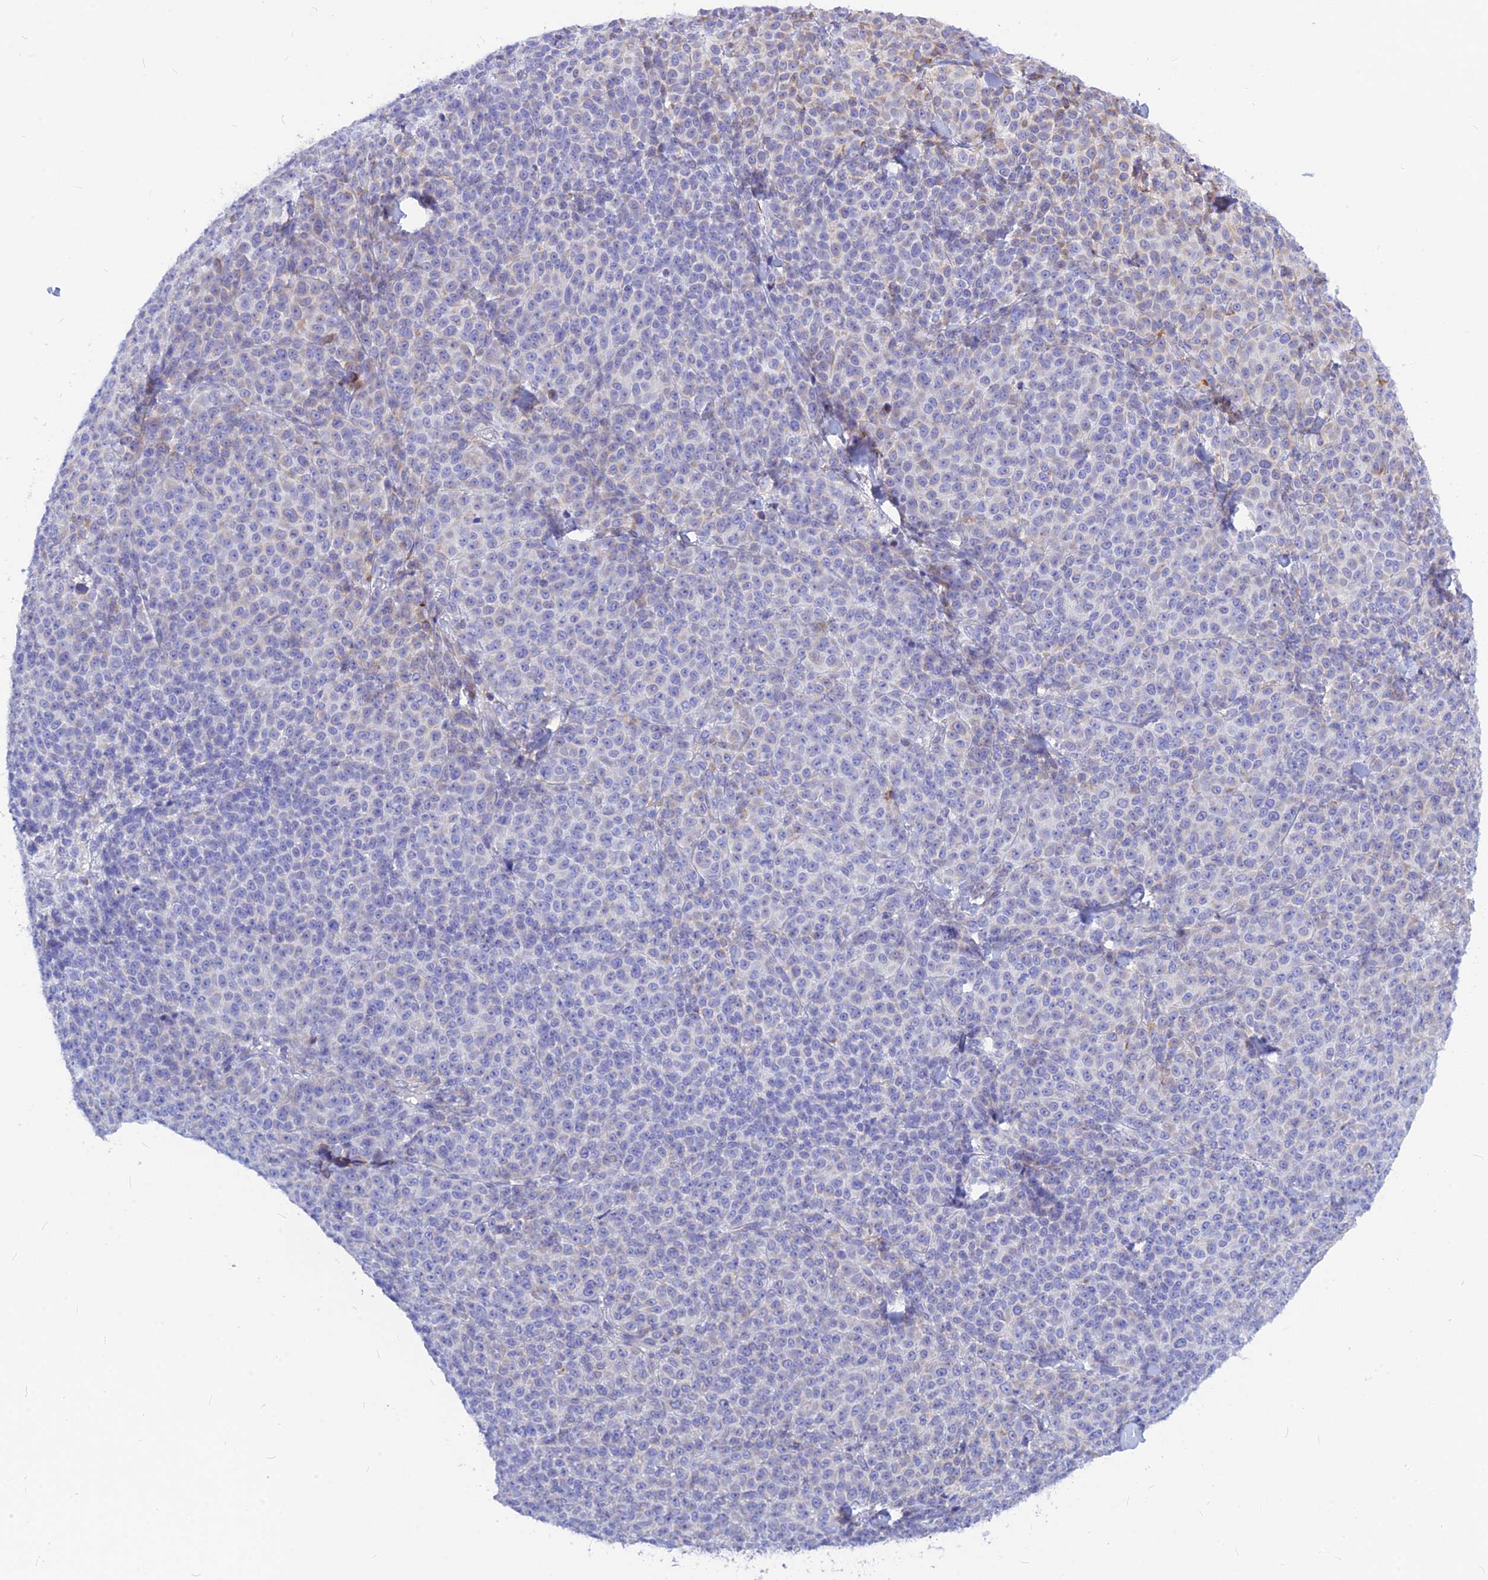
{"staining": {"intensity": "moderate", "quantity": "<25%", "location": "cytoplasmic/membranous"}, "tissue": "melanoma", "cell_type": "Tumor cells", "image_type": "cancer", "snomed": [{"axis": "morphology", "description": "Normal tissue, NOS"}, {"axis": "morphology", "description": "Malignant melanoma, NOS"}, {"axis": "topography", "description": "Skin"}], "caption": "Tumor cells reveal low levels of moderate cytoplasmic/membranous staining in about <25% of cells in human malignant melanoma. (DAB = brown stain, brightfield microscopy at high magnification).", "gene": "CNOT6", "patient": {"sex": "female", "age": 34}}